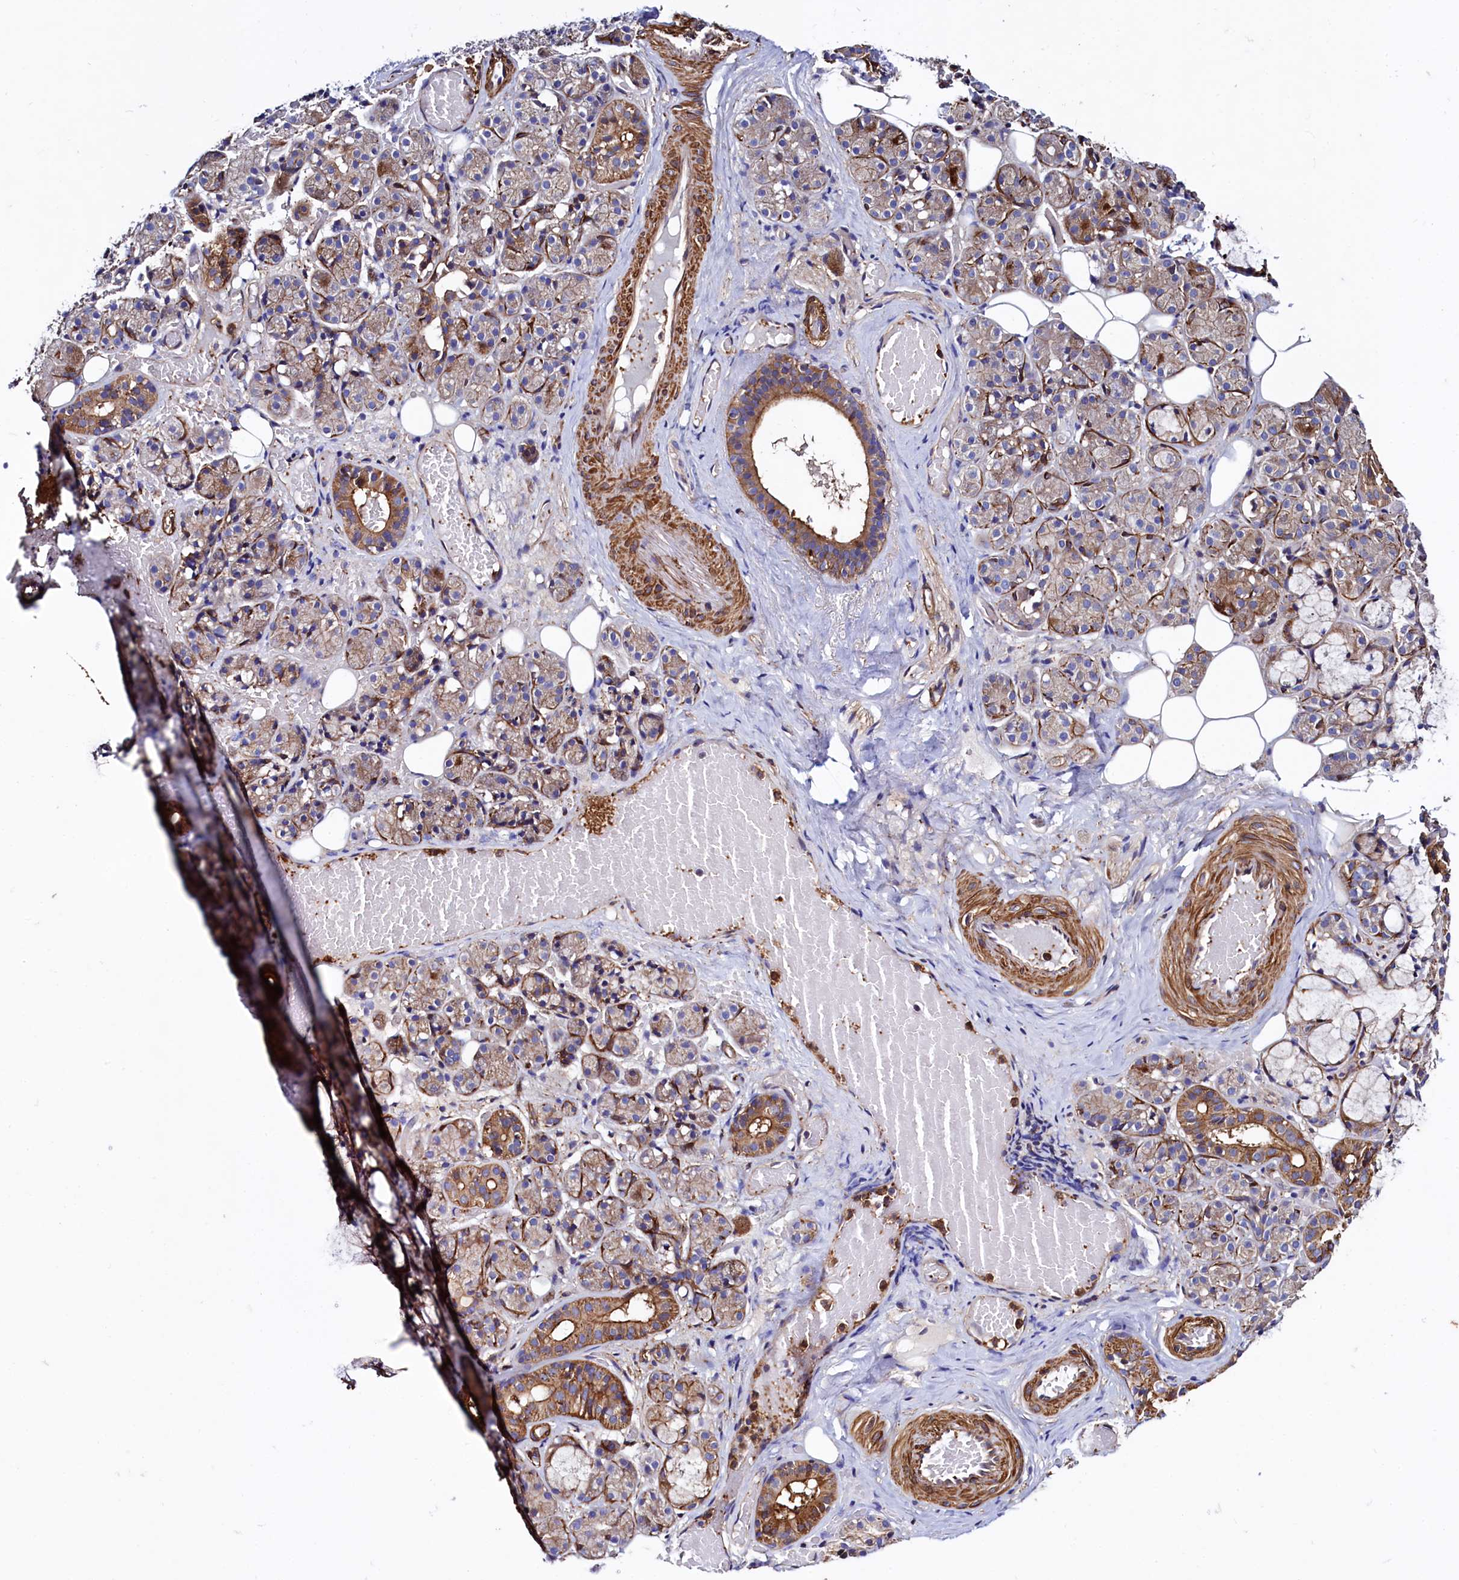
{"staining": {"intensity": "moderate", "quantity": "25%-75%", "location": "cytoplasmic/membranous"}, "tissue": "salivary gland", "cell_type": "Glandular cells", "image_type": "normal", "snomed": [{"axis": "morphology", "description": "Normal tissue, NOS"}, {"axis": "topography", "description": "Salivary gland"}], "caption": "Immunohistochemistry (IHC) photomicrograph of benign salivary gland: salivary gland stained using immunohistochemistry exhibits medium levels of moderate protein expression localized specifically in the cytoplasmic/membranous of glandular cells, appearing as a cytoplasmic/membranous brown color.", "gene": "STAMBPL1", "patient": {"sex": "male", "age": 63}}